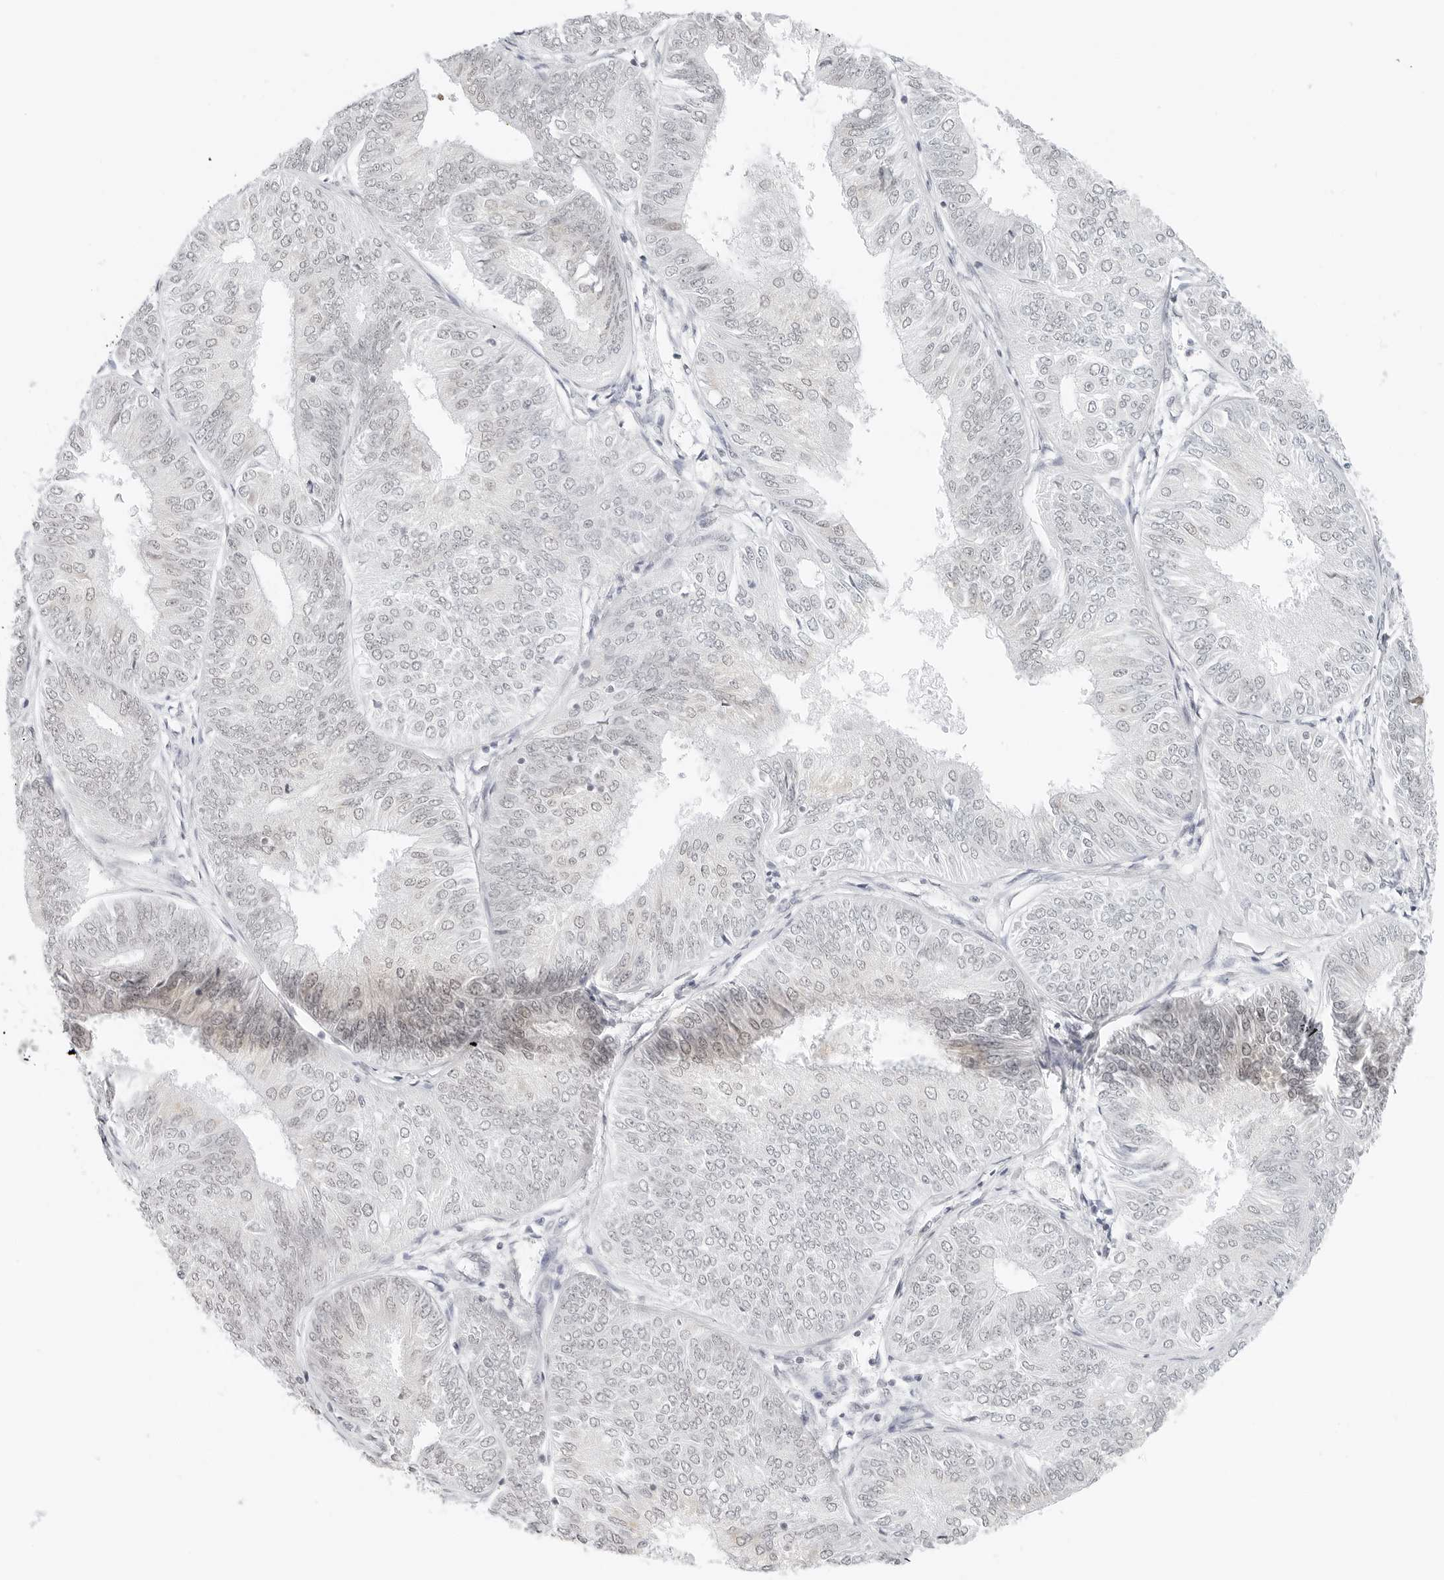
{"staining": {"intensity": "weak", "quantity": "<25%", "location": "nuclear"}, "tissue": "endometrial cancer", "cell_type": "Tumor cells", "image_type": "cancer", "snomed": [{"axis": "morphology", "description": "Adenocarcinoma, NOS"}, {"axis": "topography", "description": "Endometrium"}], "caption": "A high-resolution histopathology image shows immunohistochemistry (IHC) staining of endometrial cancer, which demonstrates no significant expression in tumor cells.", "gene": "NEO1", "patient": {"sex": "female", "age": 58}}